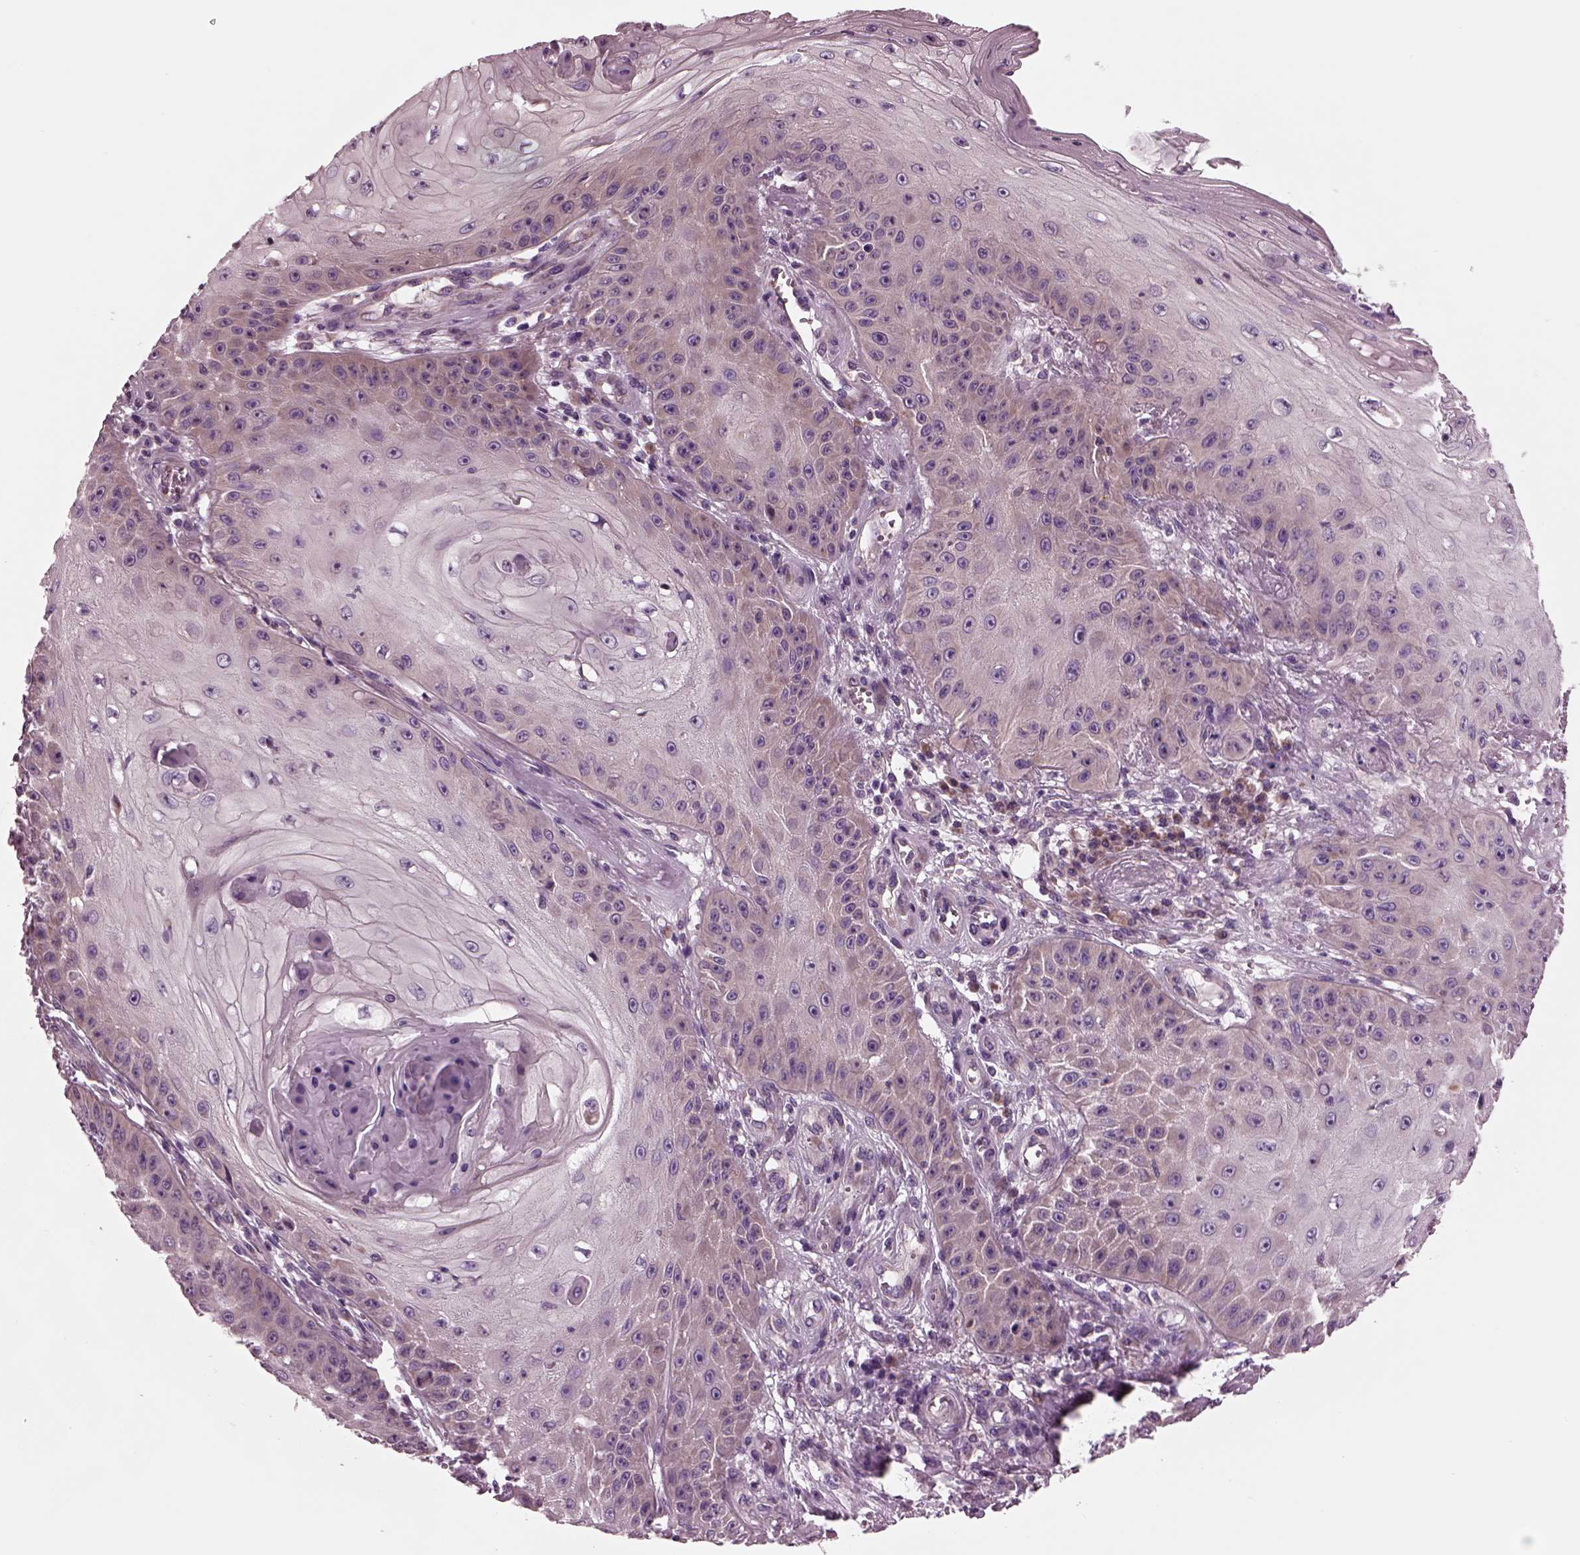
{"staining": {"intensity": "moderate", "quantity": "<25%", "location": "cytoplasmic/membranous"}, "tissue": "skin cancer", "cell_type": "Tumor cells", "image_type": "cancer", "snomed": [{"axis": "morphology", "description": "Squamous cell carcinoma, NOS"}, {"axis": "topography", "description": "Skin"}], "caption": "Brown immunohistochemical staining in human skin squamous cell carcinoma reveals moderate cytoplasmic/membranous positivity in about <25% of tumor cells.", "gene": "AP4M1", "patient": {"sex": "male", "age": 70}}